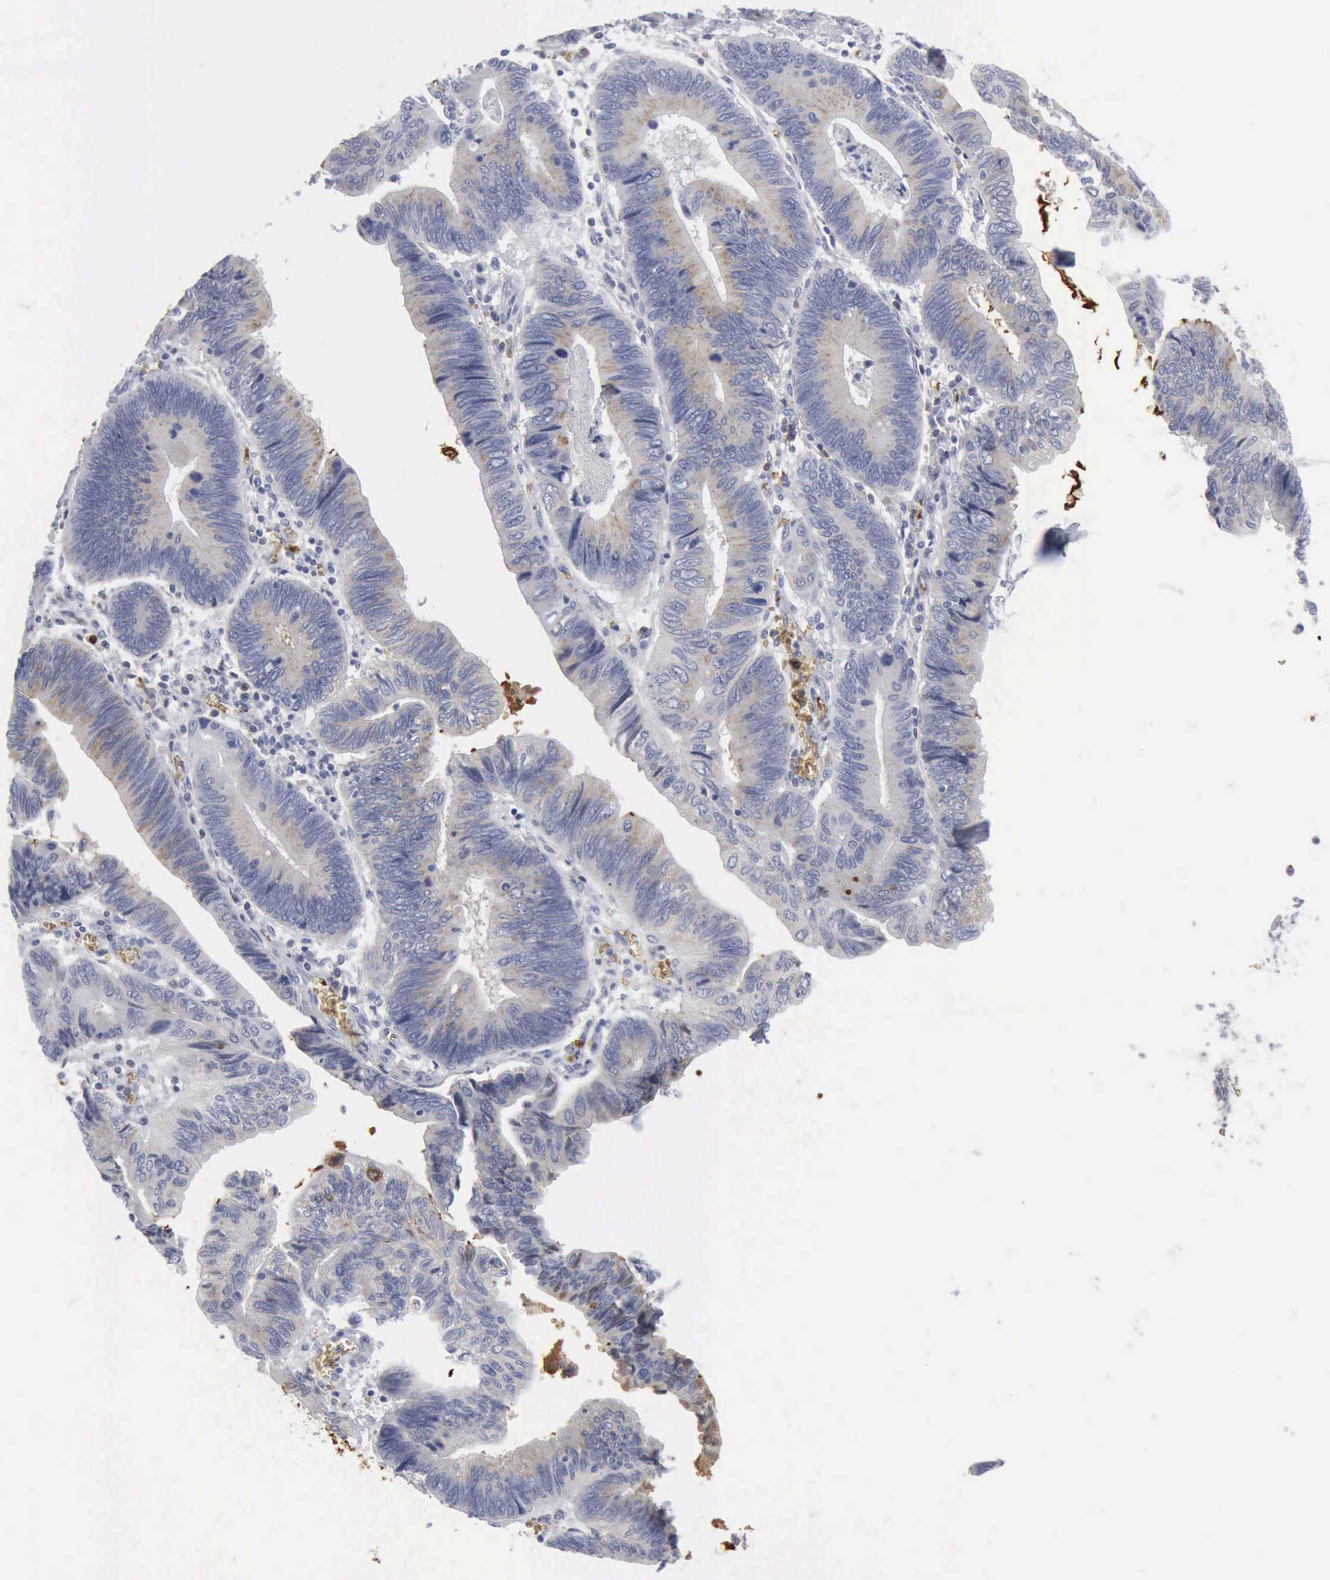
{"staining": {"intensity": "weak", "quantity": "25%-75%", "location": "cytoplasmic/membranous"}, "tissue": "pancreatic cancer", "cell_type": "Tumor cells", "image_type": "cancer", "snomed": [{"axis": "morphology", "description": "Adenocarcinoma, NOS"}, {"axis": "topography", "description": "Pancreas"}], "caption": "Pancreatic cancer (adenocarcinoma) stained with a brown dye displays weak cytoplasmic/membranous positive expression in about 25%-75% of tumor cells.", "gene": "TGFB1", "patient": {"sex": "female", "age": 70}}